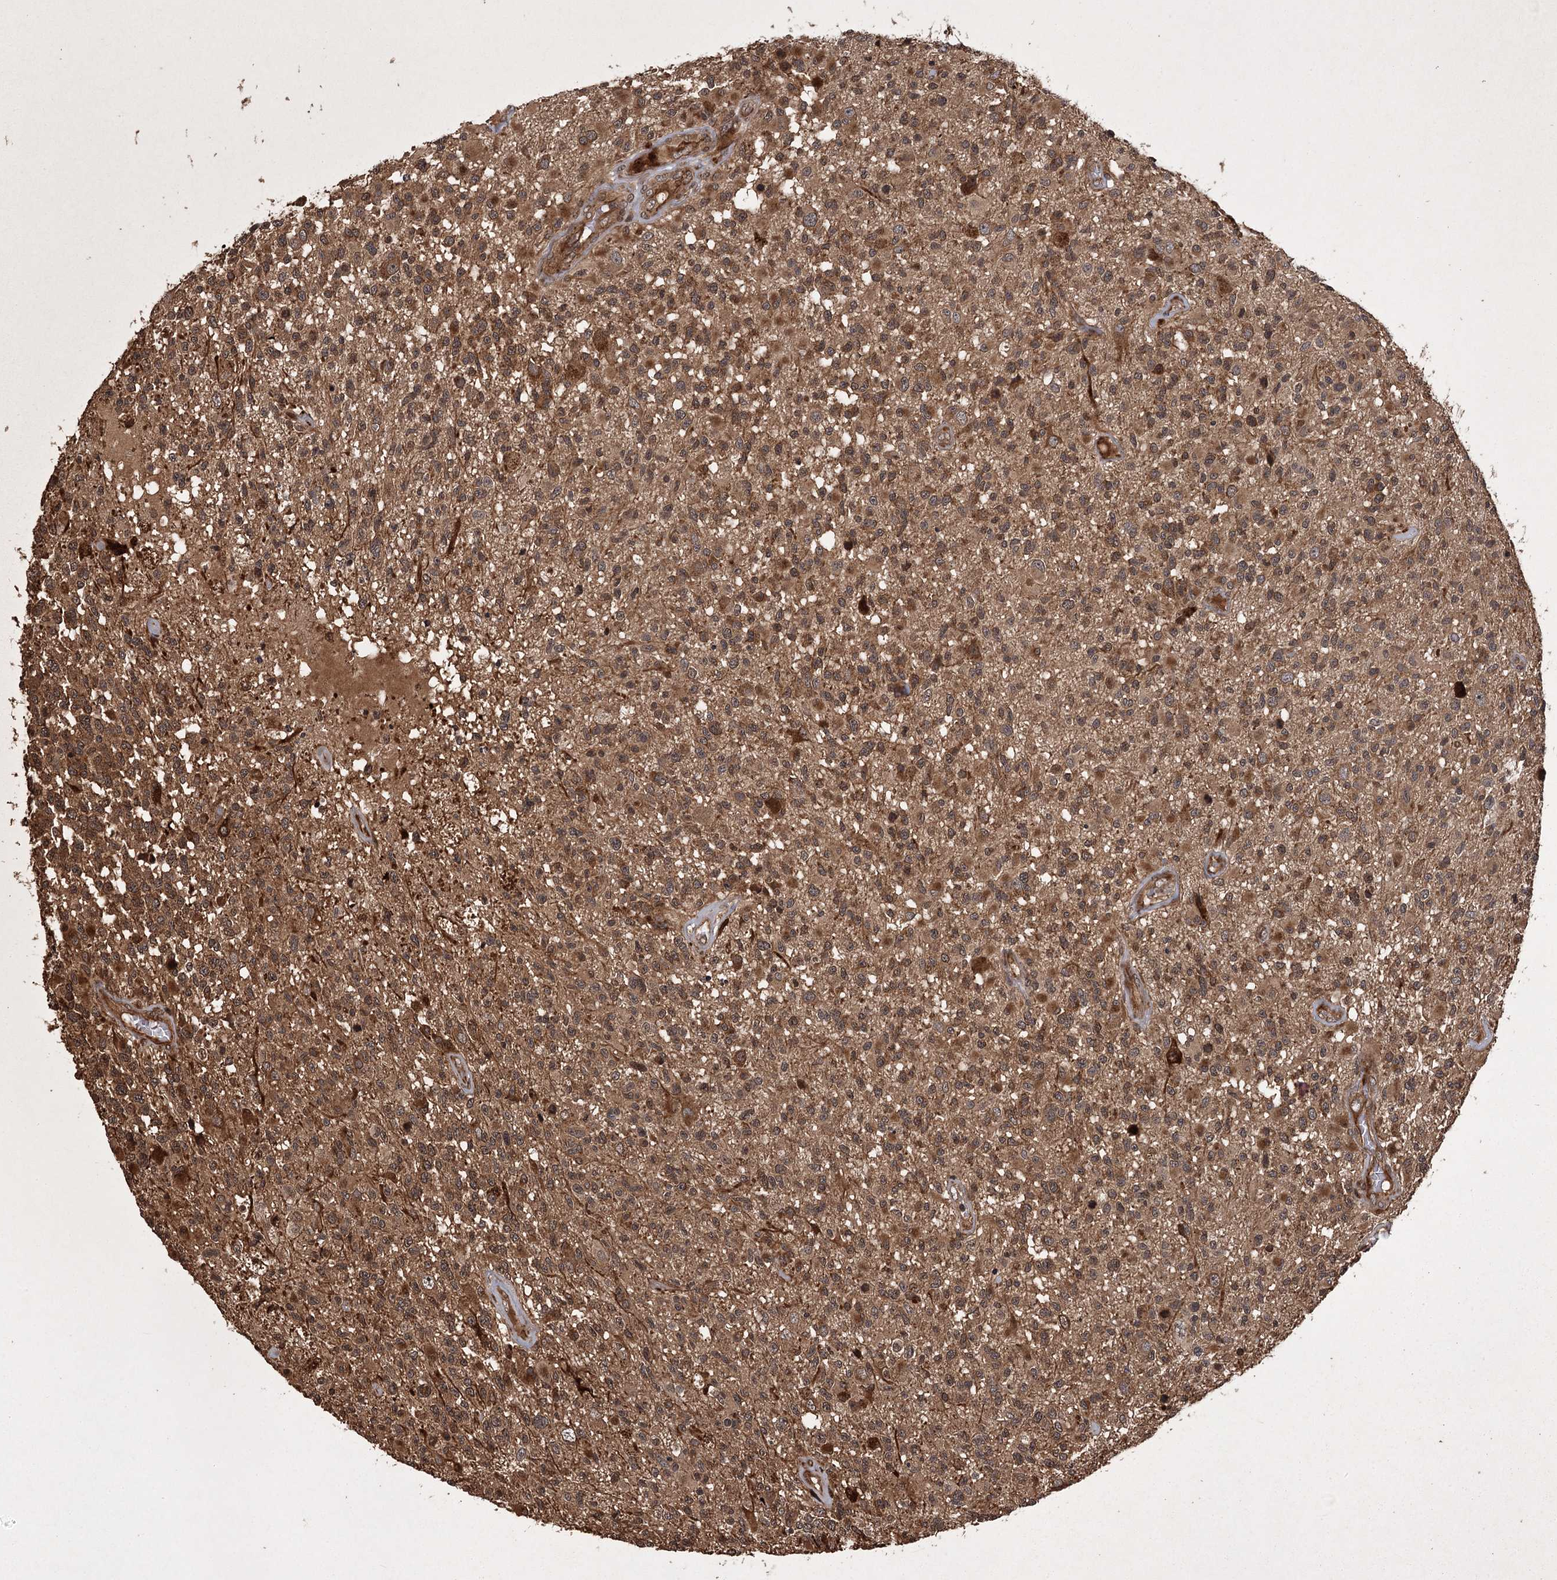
{"staining": {"intensity": "moderate", "quantity": "25%-75%", "location": "cytoplasmic/membranous"}, "tissue": "glioma", "cell_type": "Tumor cells", "image_type": "cancer", "snomed": [{"axis": "morphology", "description": "Glioma, malignant, High grade"}, {"axis": "morphology", "description": "Glioblastoma, NOS"}, {"axis": "topography", "description": "Brain"}], "caption": "Protein staining of glioma tissue displays moderate cytoplasmic/membranous expression in approximately 25%-75% of tumor cells. (IHC, brightfield microscopy, high magnification).", "gene": "RPAP3", "patient": {"sex": "male", "age": 60}}